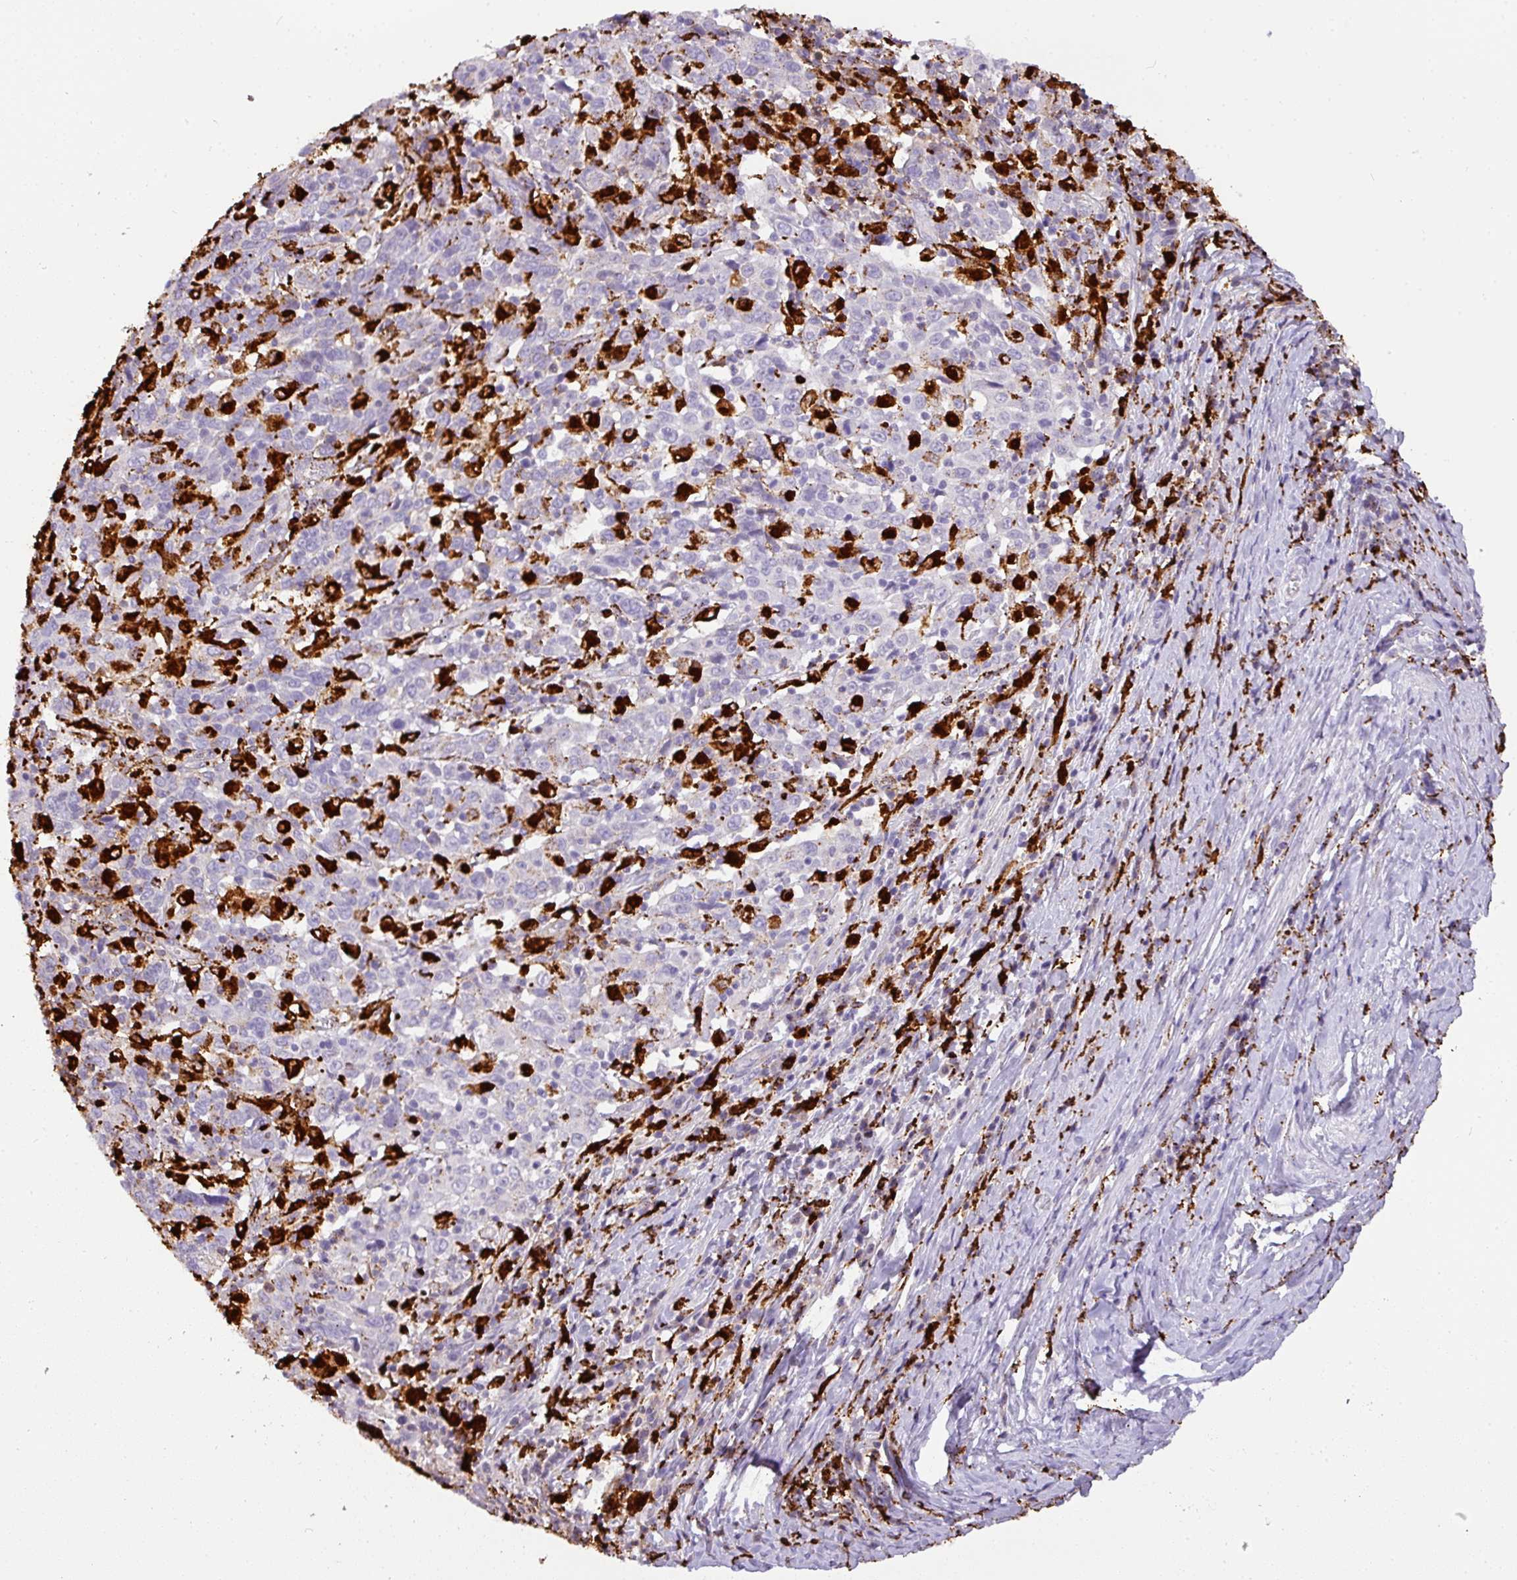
{"staining": {"intensity": "negative", "quantity": "none", "location": "none"}, "tissue": "cervical cancer", "cell_type": "Tumor cells", "image_type": "cancer", "snomed": [{"axis": "morphology", "description": "Squamous cell carcinoma, NOS"}, {"axis": "topography", "description": "Cervix"}], "caption": "Tumor cells show no significant staining in squamous cell carcinoma (cervical).", "gene": "MMACHC", "patient": {"sex": "female", "age": 46}}